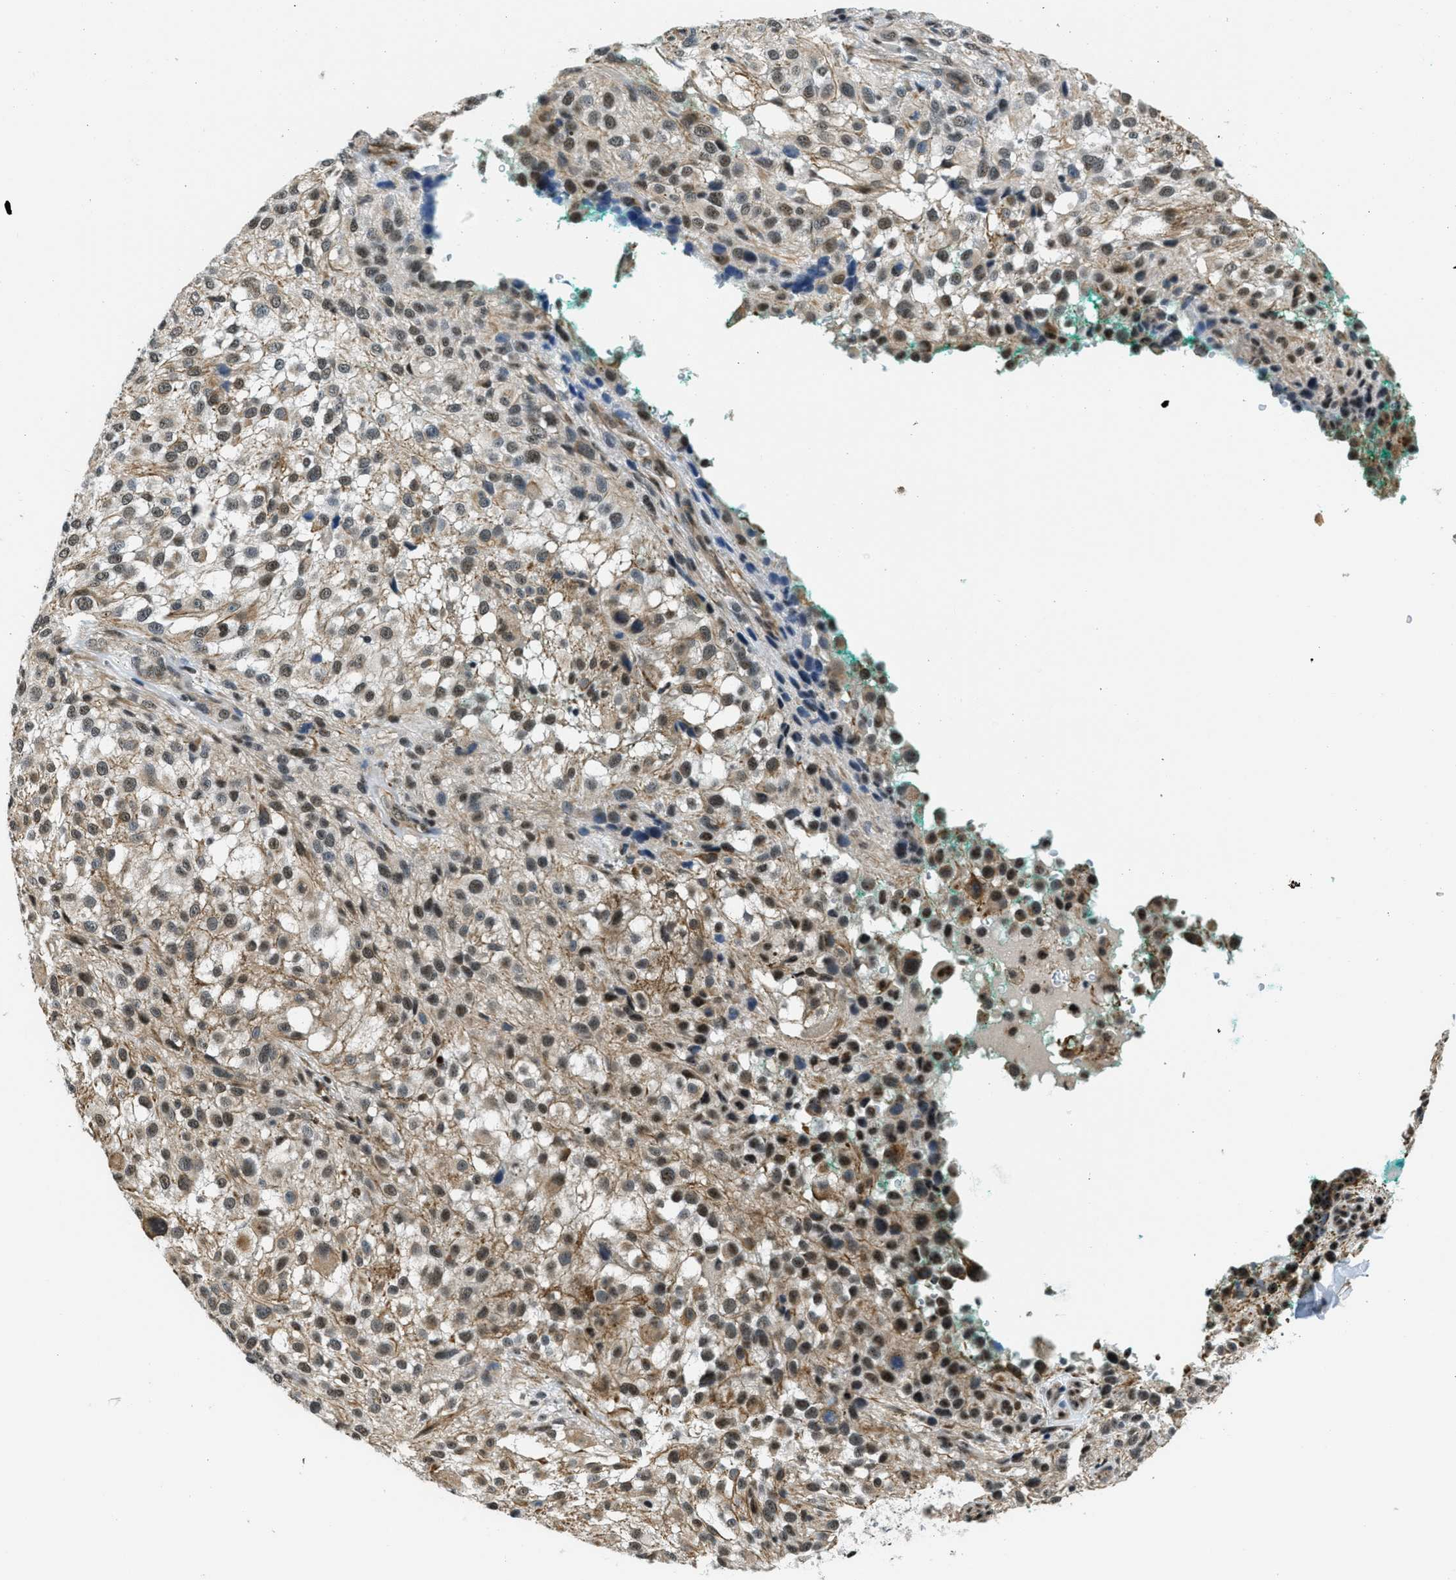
{"staining": {"intensity": "strong", "quantity": ">75%", "location": "cytoplasmic/membranous,nuclear"}, "tissue": "melanoma", "cell_type": "Tumor cells", "image_type": "cancer", "snomed": [{"axis": "morphology", "description": "Necrosis, NOS"}, {"axis": "morphology", "description": "Malignant melanoma, NOS"}, {"axis": "topography", "description": "Skin"}], "caption": "Brown immunohistochemical staining in human melanoma displays strong cytoplasmic/membranous and nuclear positivity in about >75% of tumor cells.", "gene": "CFAP36", "patient": {"sex": "female", "age": 87}}